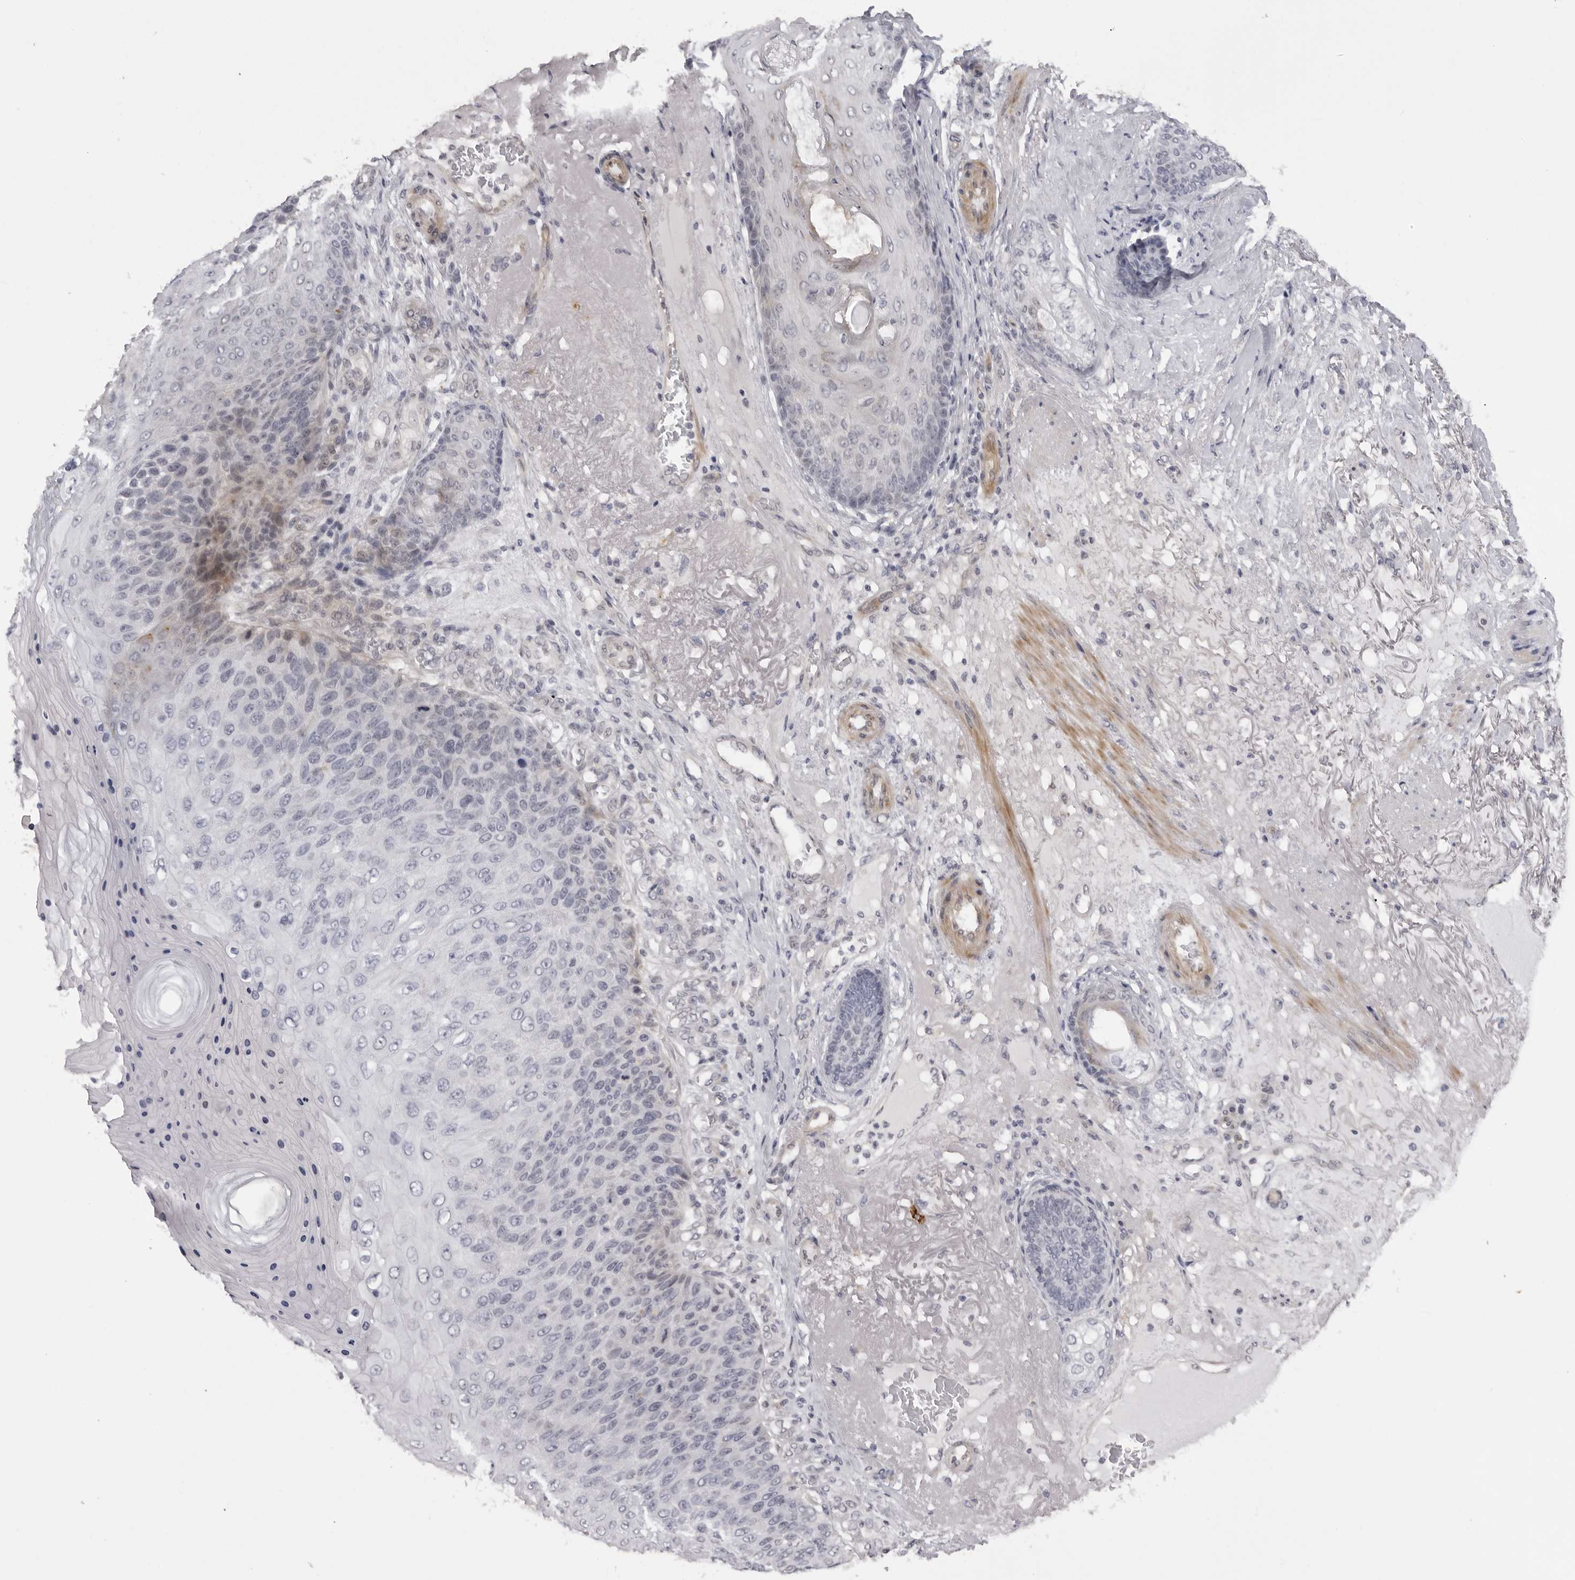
{"staining": {"intensity": "negative", "quantity": "none", "location": "none"}, "tissue": "skin cancer", "cell_type": "Tumor cells", "image_type": "cancer", "snomed": [{"axis": "morphology", "description": "Squamous cell carcinoma, NOS"}, {"axis": "topography", "description": "Skin"}], "caption": "An IHC micrograph of skin squamous cell carcinoma is shown. There is no staining in tumor cells of skin squamous cell carcinoma.", "gene": "SUGCT", "patient": {"sex": "female", "age": 88}}